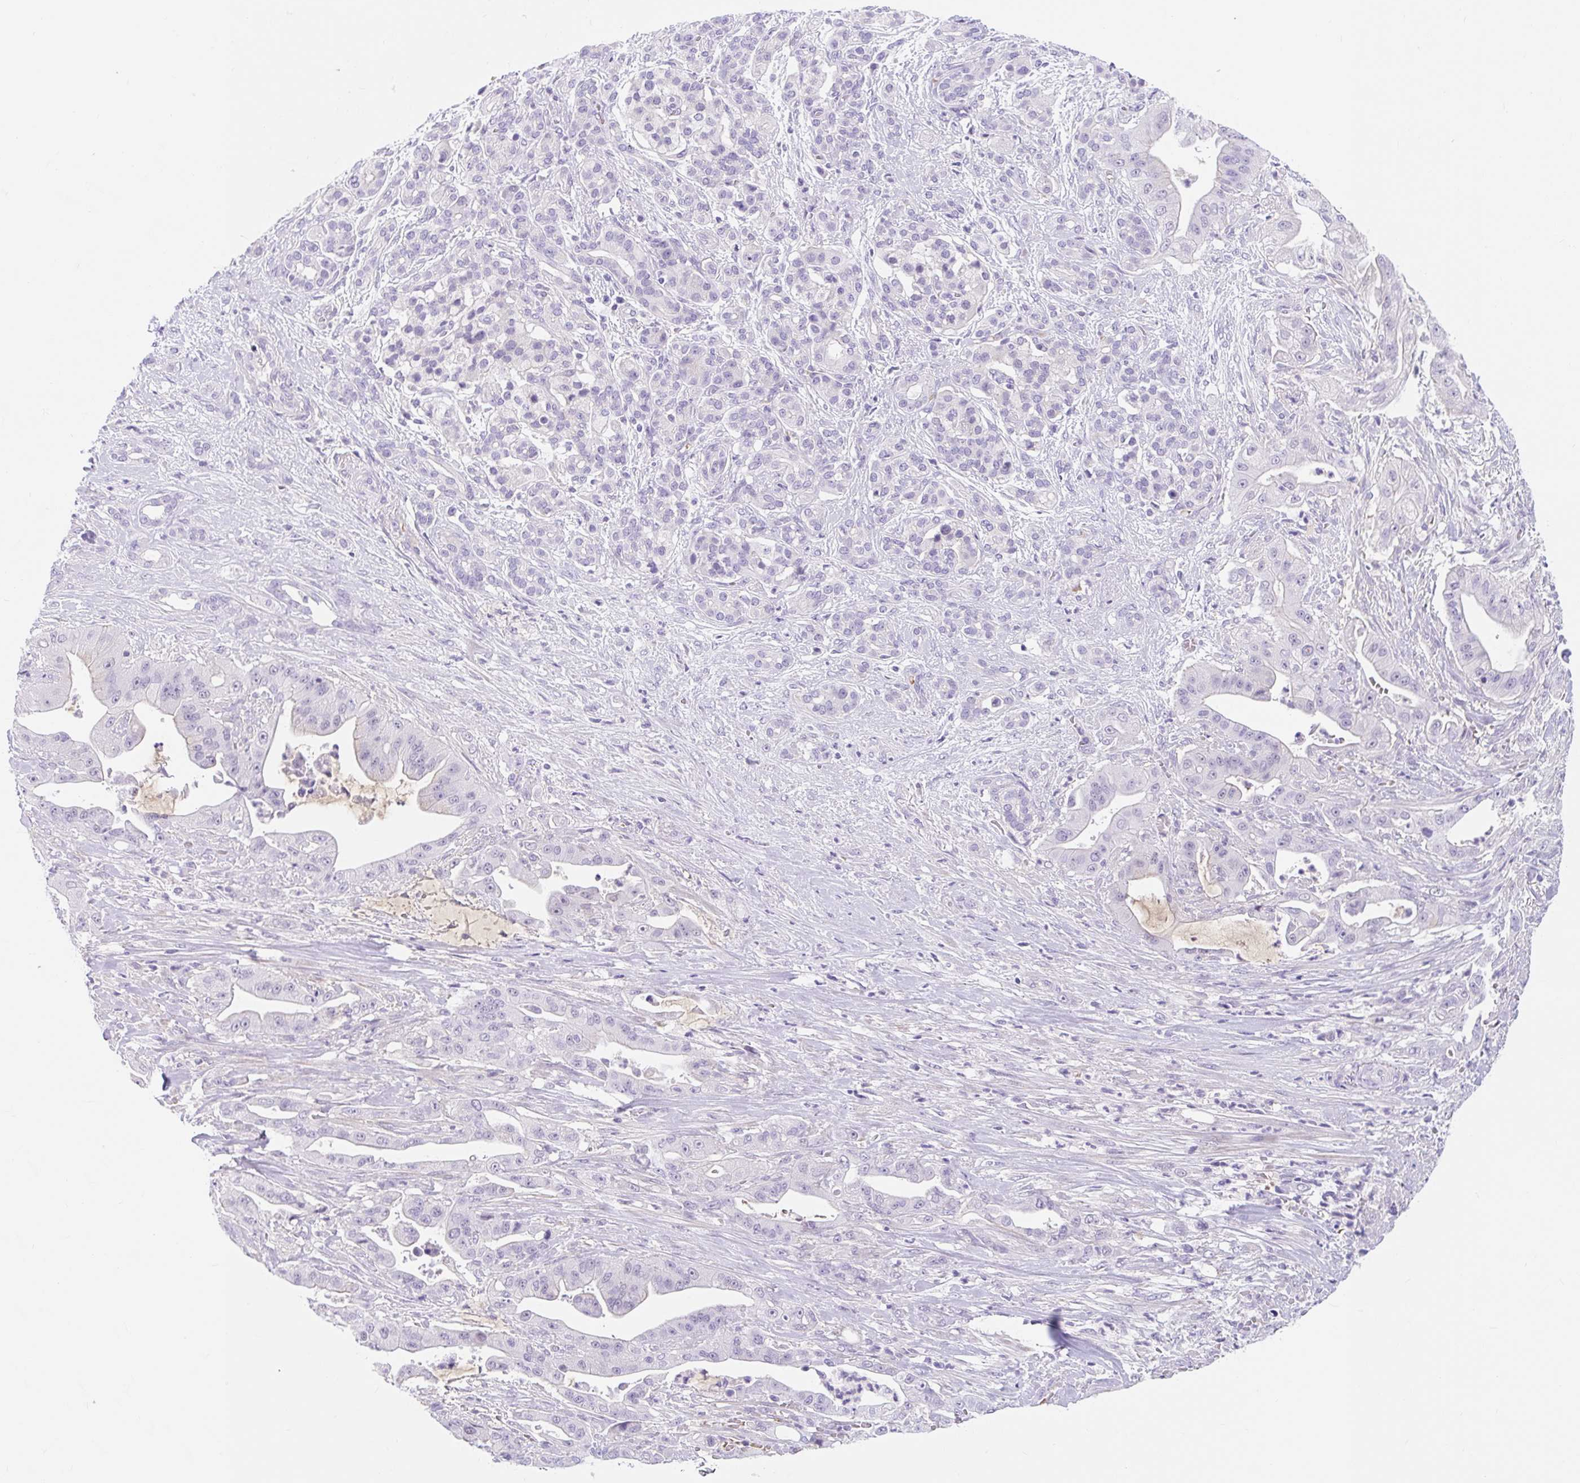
{"staining": {"intensity": "negative", "quantity": "none", "location": "none"}, "tissue": "pancreatic cancer", "cell_type": "Tumor cells", "image_type": "cancer", "snomed": [{"axis": "morphology", "description": "Adenocarcinoma, NOS"}, {"axis": "topography", "description": "Pancreas"}], "caption": "Human pancreatic cancer stained for a protein using IHC demonstrates no positivity in tumor cells.", "gene": "SLC28A1", "patient": {"sex": "male", "age": 57}}